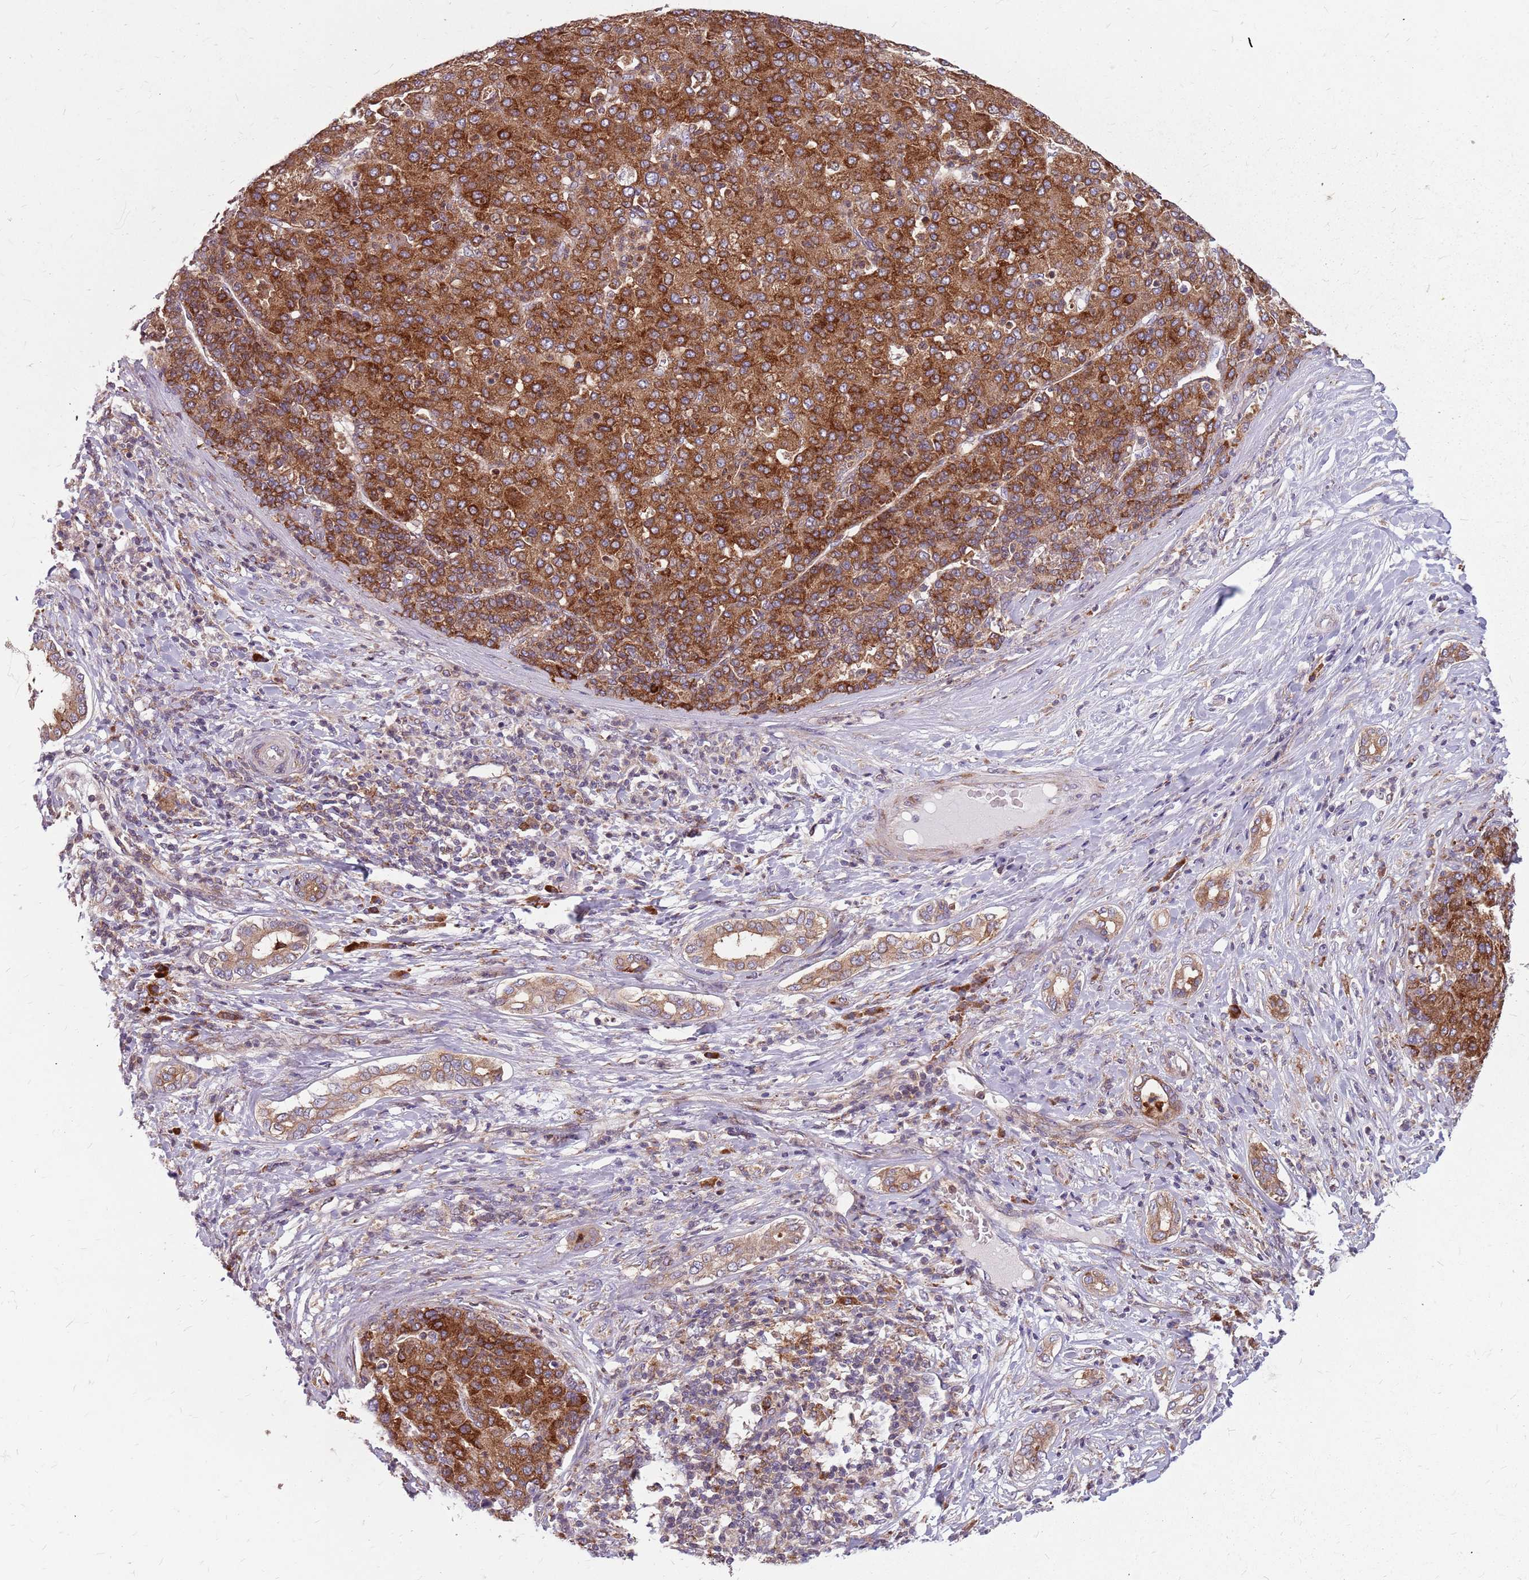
{"staining": {"intensity": "strong", "quantity": ">75%", "location": "cytoplasmic/membranous"}, "tissue": "liver cancer", "cell_type": "Tumor cells", "image_type": "cancer", "snomed": [{"axis": "morphology", "description": "Carcinoma, Hepatocellular, NOS"}, {"axis": "topography", "description": "Liver"}], "caption": "Strong cytoplasmic/membranous protein staining is present in approximately >75% of tumor cells in liver hepatocellular carcinoma.", "gene": "NME4", "patient": {"sex": "male", "age": 65}}